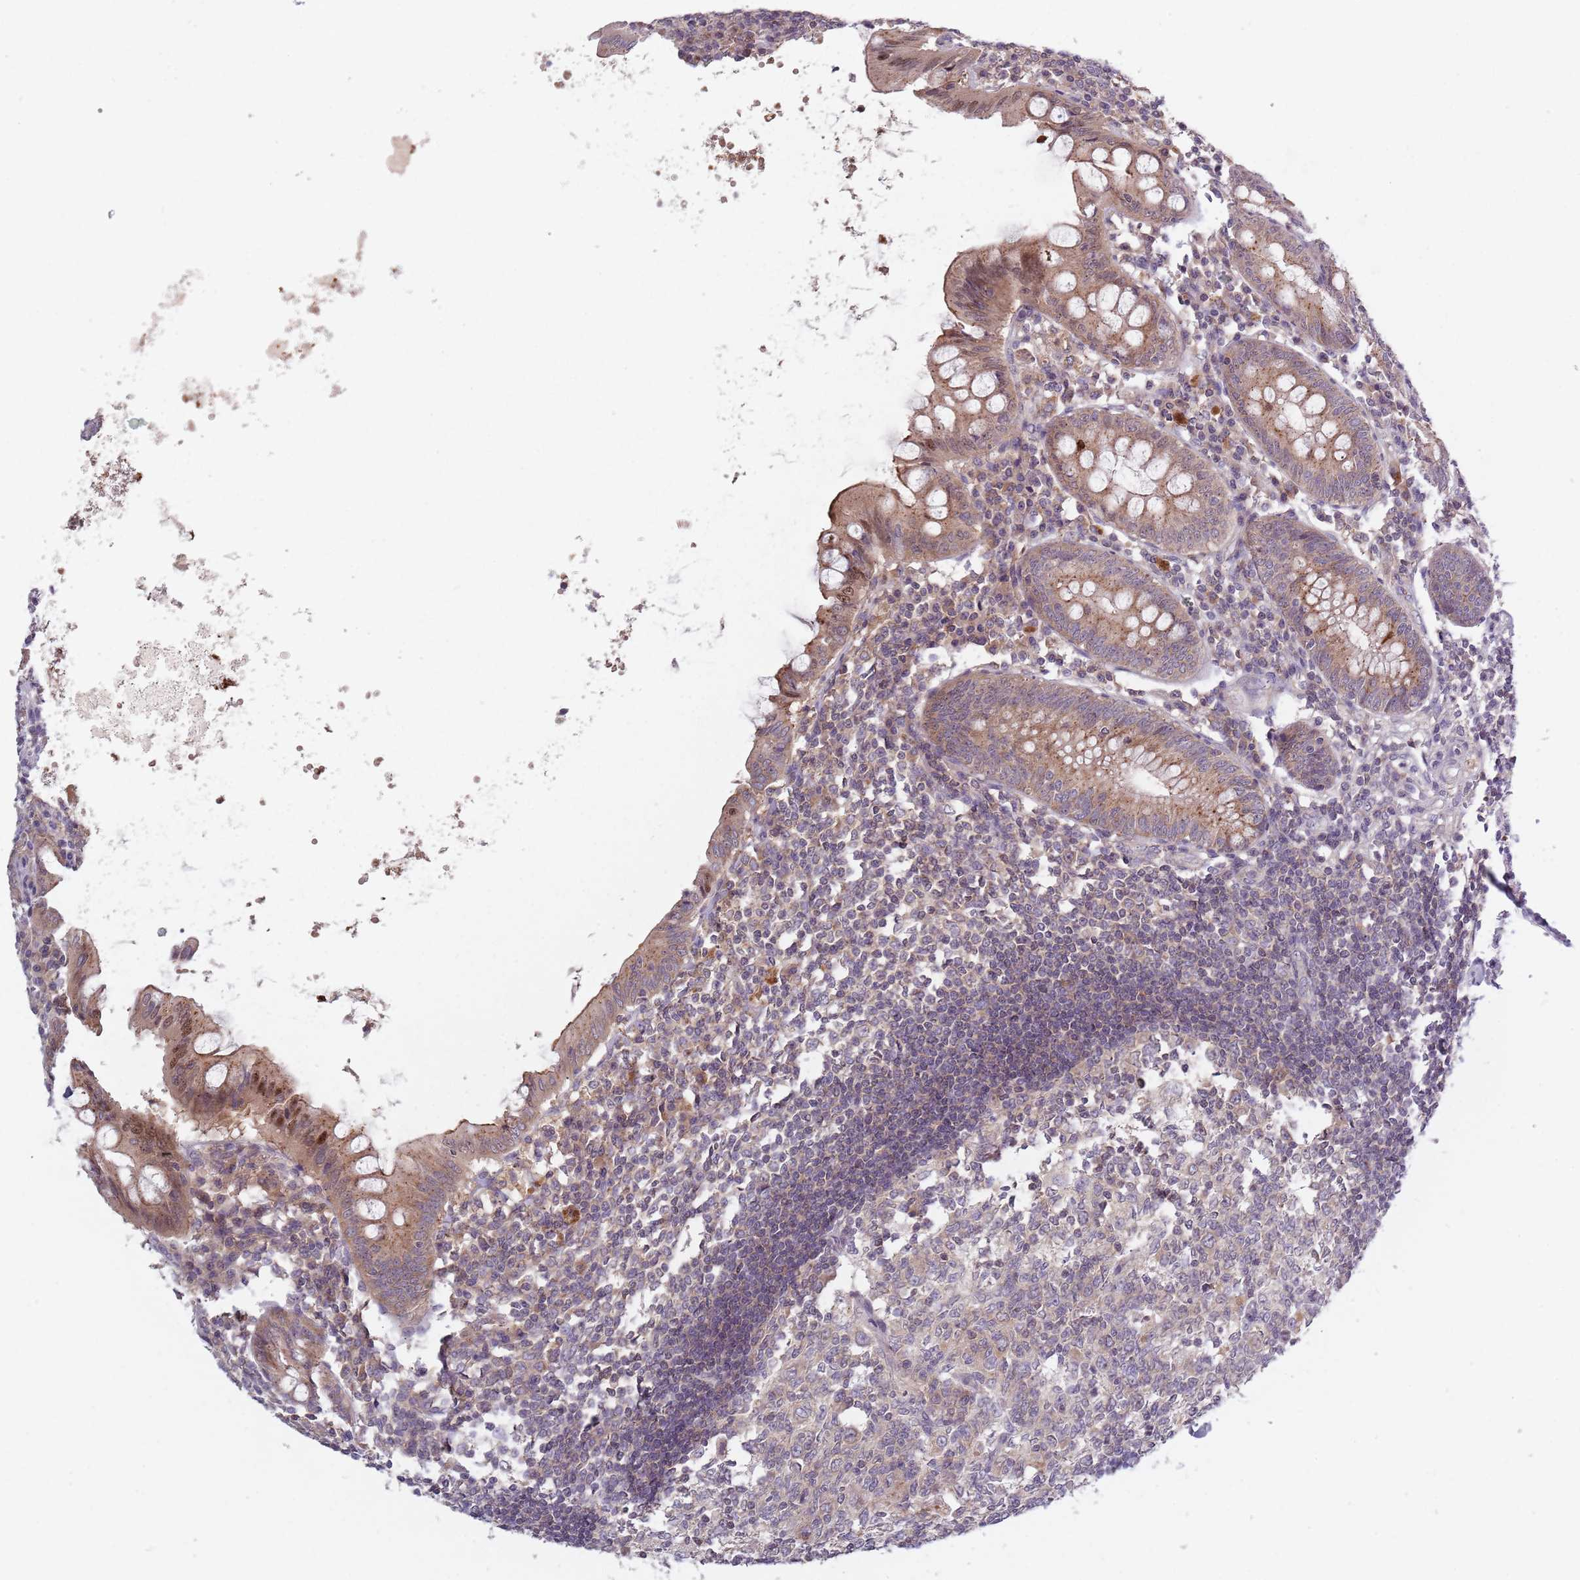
{"staining": {"intensity": "moderate", "quantity": ">75%", "location": "cytoplasmic/membranous,nuclear"}, "tissue": "appendix", "cell_type": "Glandular cells", "image_type": "normal", "snomed": [{"axis": "morphology", "description": "Normal tissue, NOS"}, {"axis": "topography", "description": "Appendix"}], "caption": "Immunohistochemistry (DAB) staining of normal appendix displays moderate cytoplasmic/membranous,nuclear protein expression in approximately >75% of glandular cells.", "gene": "ASB13", "patient": {"sex": "female", "age": 54}}